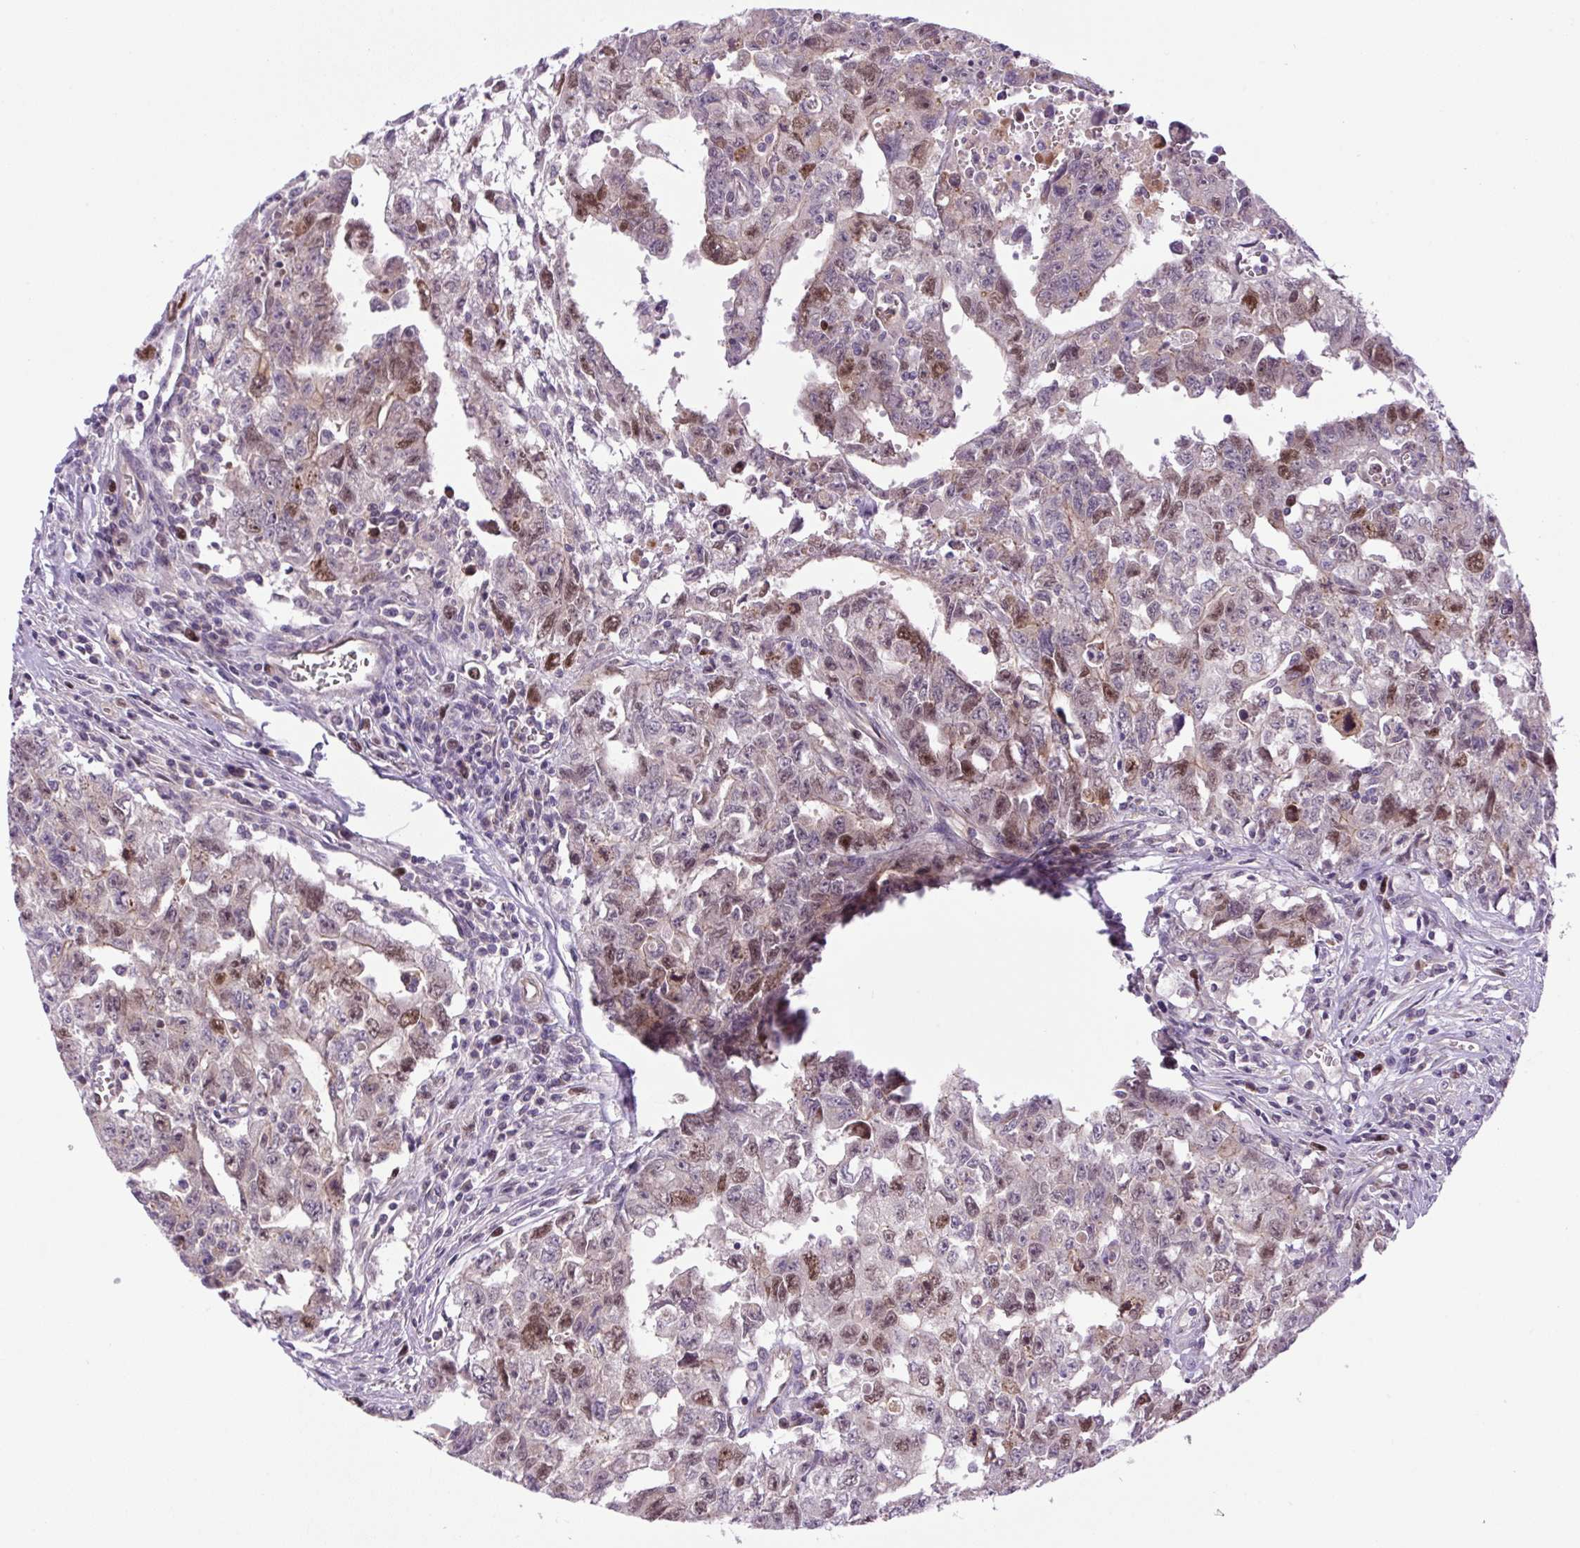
{"staining": {"intensity": "moderate", "quantity": "25%-75%", "location": "nuclear"}, "tissue": "testis cancer", "cell_type": "Tumor cells", "image_type": "cancer", "snomed": [{"axis": "morphology", "description": "Carcinoma, Embryonal, NOS"}, {"axis": "topography", "description": "Testis"}], "caption": "Moderate nuclear protein expression is seen in approximately 25%-75% of tumor cells in testis cancer. Using DAB (3,3'-diaminobenzidine) (brown) and hematoxylin (blue) stains, captured at high magnification using brightfield microscopy.", "gene": "KIFC1", "patient": {"sex": "male", "age": 24}}